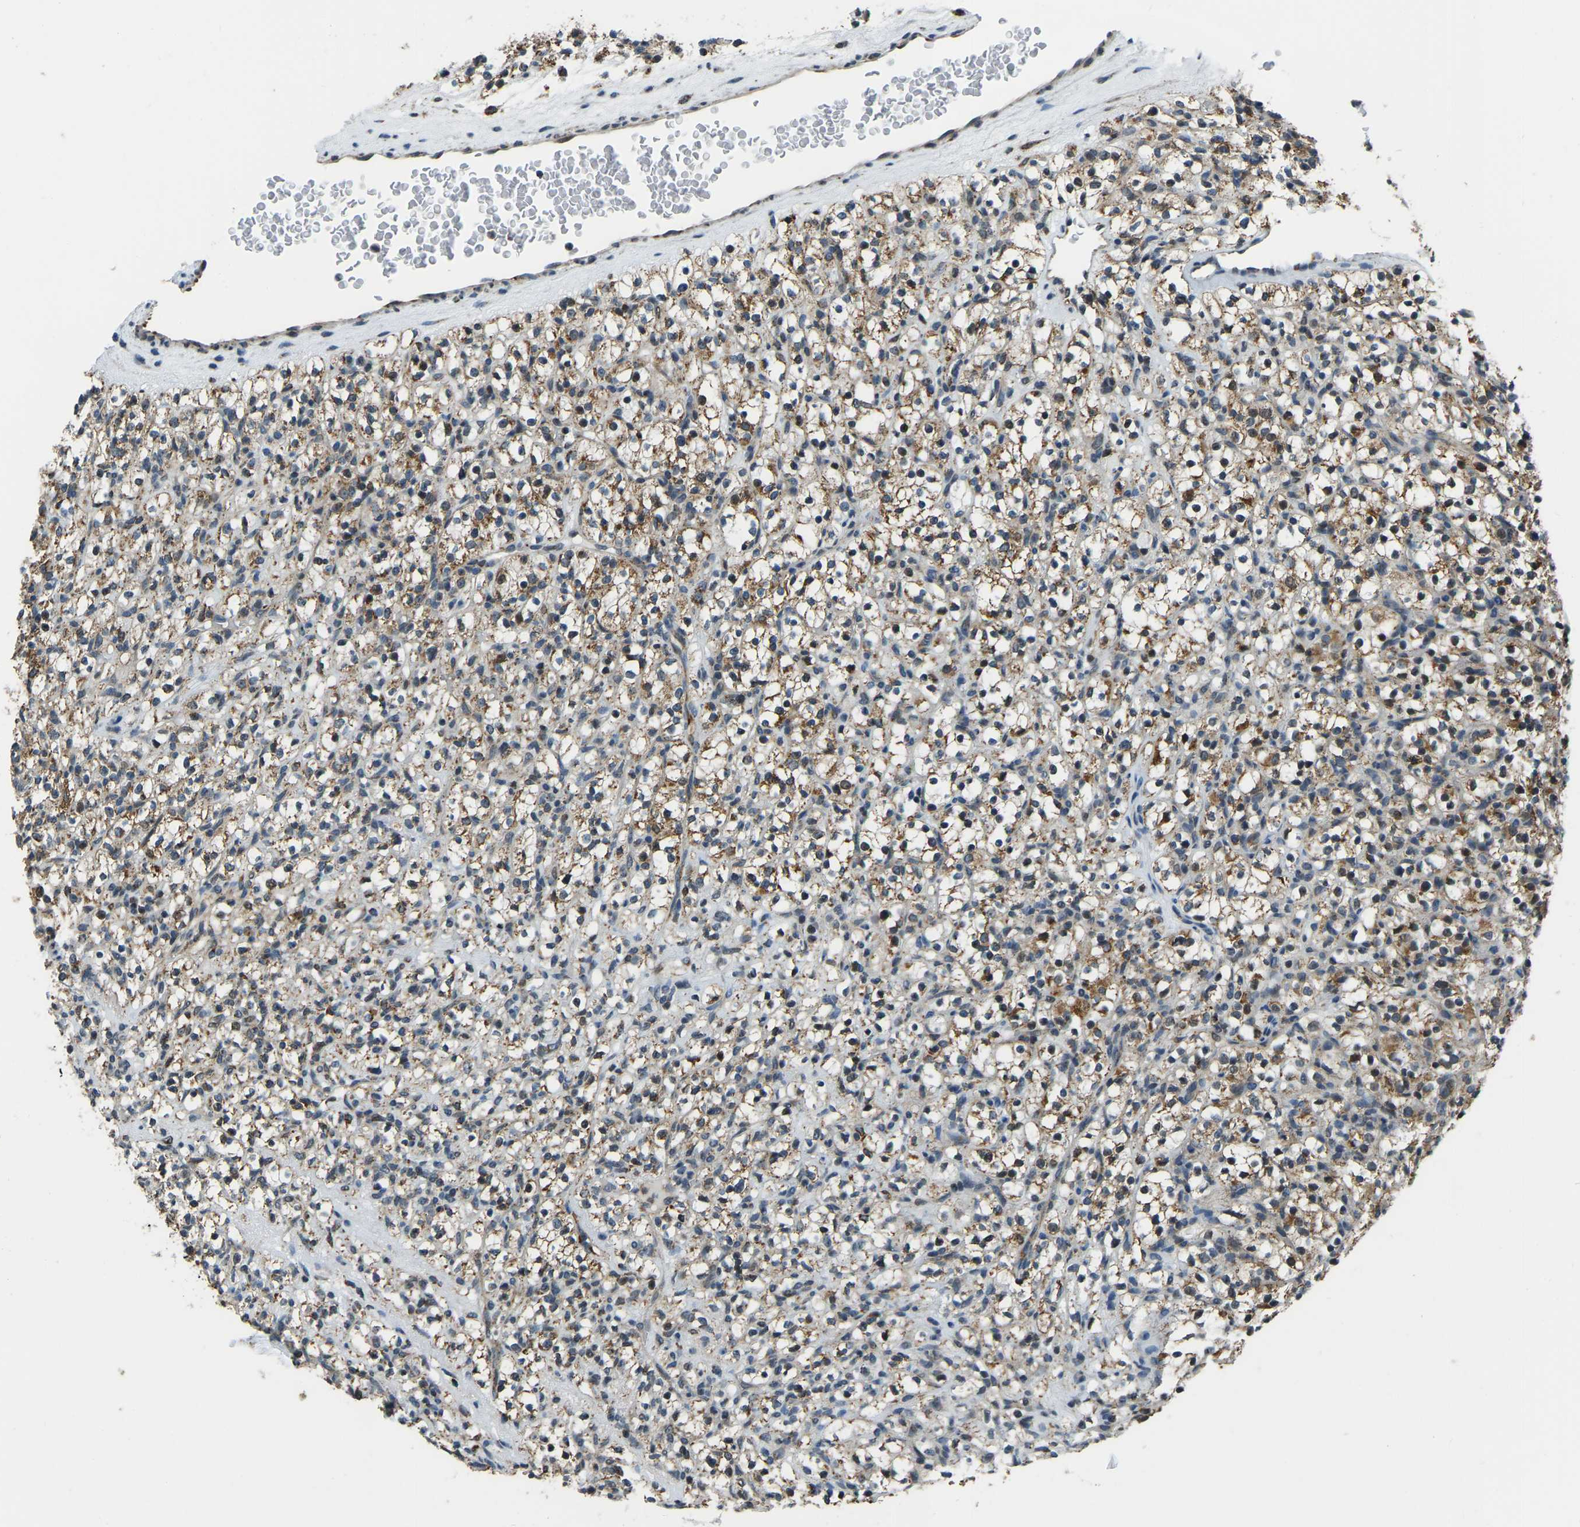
{"staining": {"intensity": "moderate", "quantity": ">75%", "location": "cytoplasmic/membranous"}, "tissue": "renal cancer", "cell_type": "Tumor cells", "image_type": "cancer", "snomed": [{"axis": "morphology", "description": "Normal tissue, NOS"}, {"axis": "morphology", "description": "Adenocarcinoma, NOS"}, {"axis": "topography", "description": "Kidney"}], "caption": "Immunohistochemical staining of renal adenocarcinoma exhibits medium levels of moderate cytoplasmic/membranous positivity in approximately >75% of tumor cells. The staining was performed using DAB (3,3'-diaminobenzidine), with brown indicating positive protein expression. Nuclei are stained blue with hematoxylin.", "gene": "RBM33", "patient": {"sex": "female", "age": 72}}